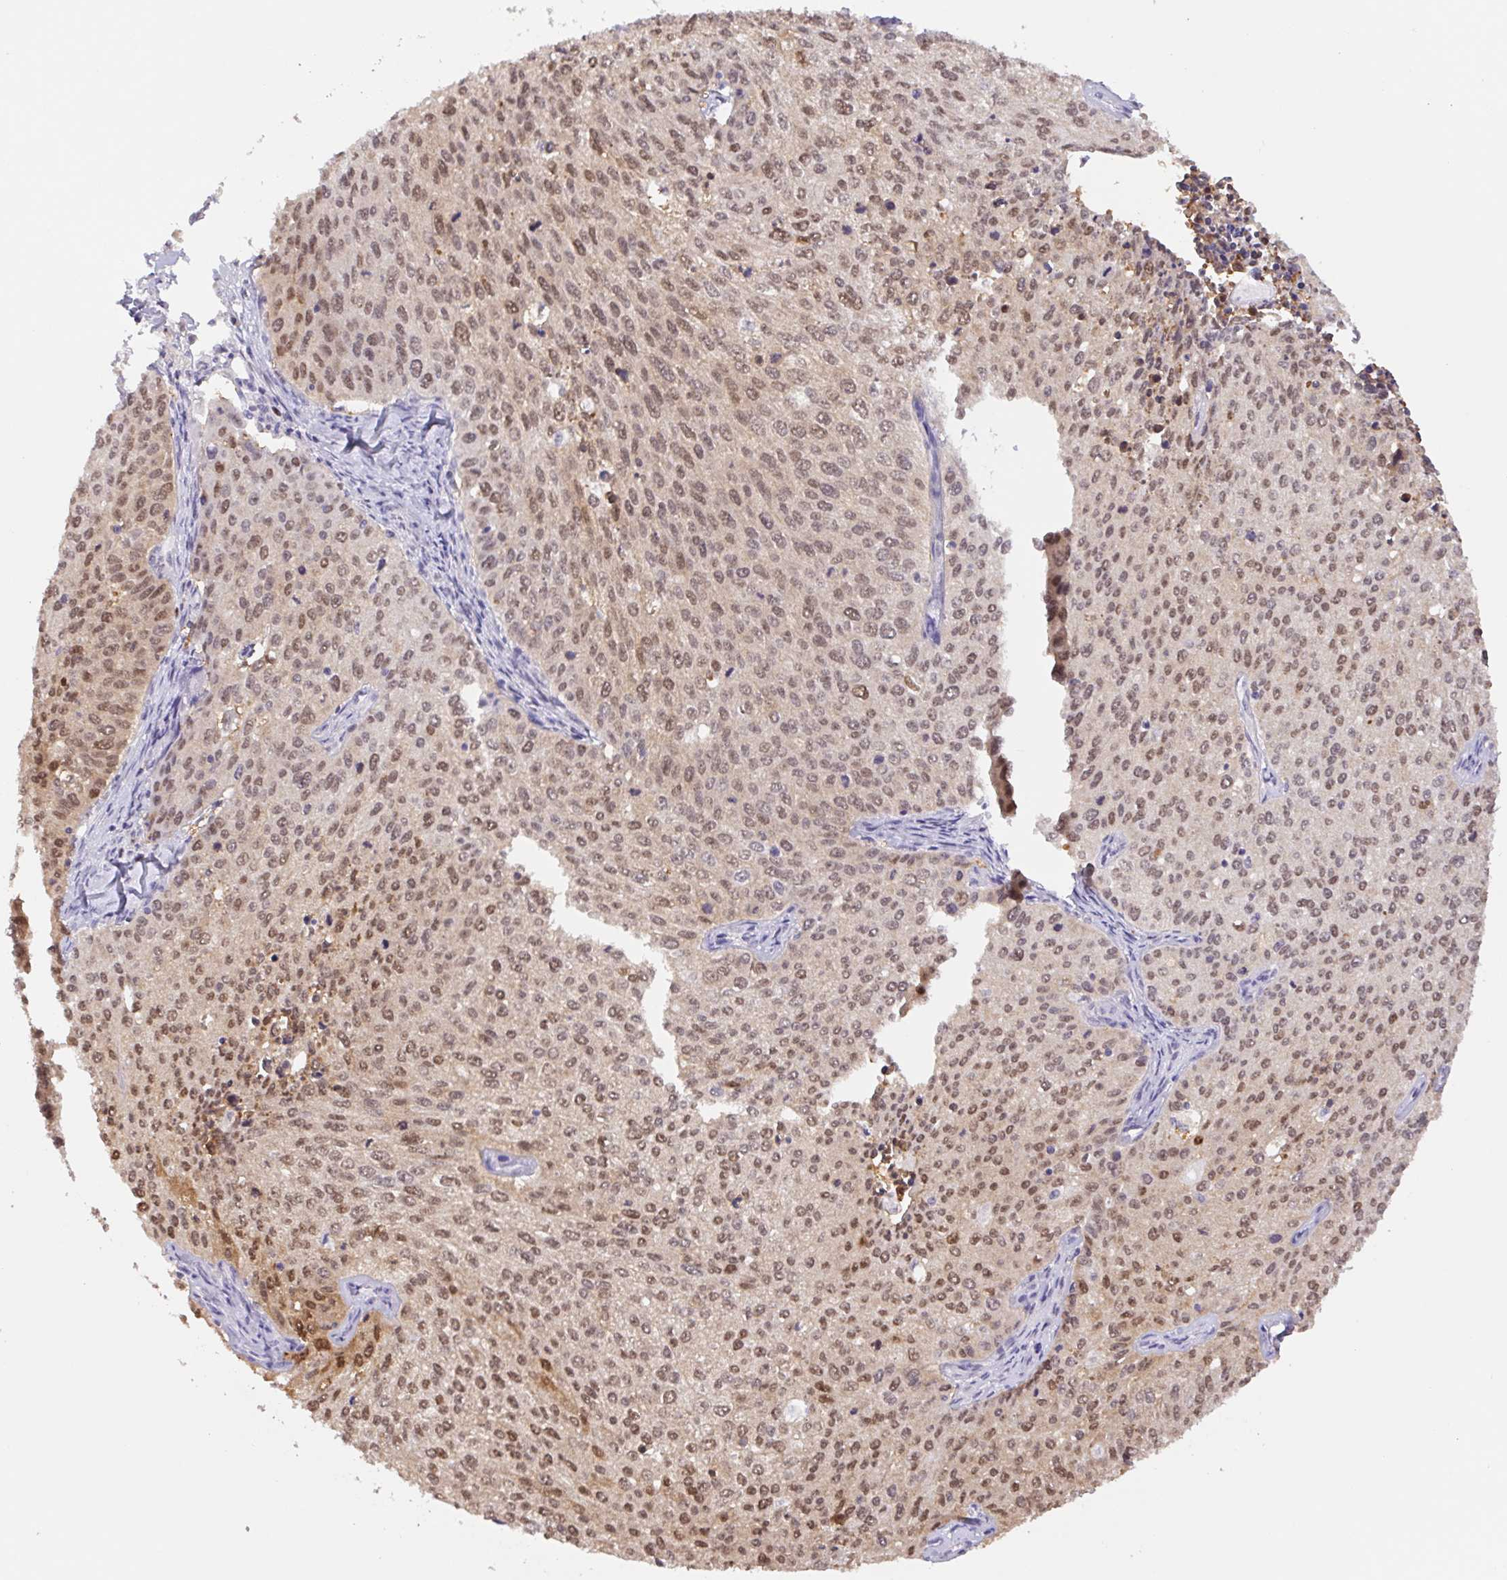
{"staining": {"intensity": "moderate", "quantity": ">75%", "location": "nuclear"}, "tissue": "cervical cancer", "cell_type": "Tumor cells", "image_type": "cancer", "snomed": [{"axis": "morphology", "description": "Squamous cell carcinoma, NOS"}, {"axis": "topography", "description": "Cervix"}], "caption": "This is a micrograph of IHC staining of cervical cancer, which shows moderate staining in the nuclear of tumor cells.", "gene": "L3MBTL4", "patient": {"sex": "female", "age": 38}}